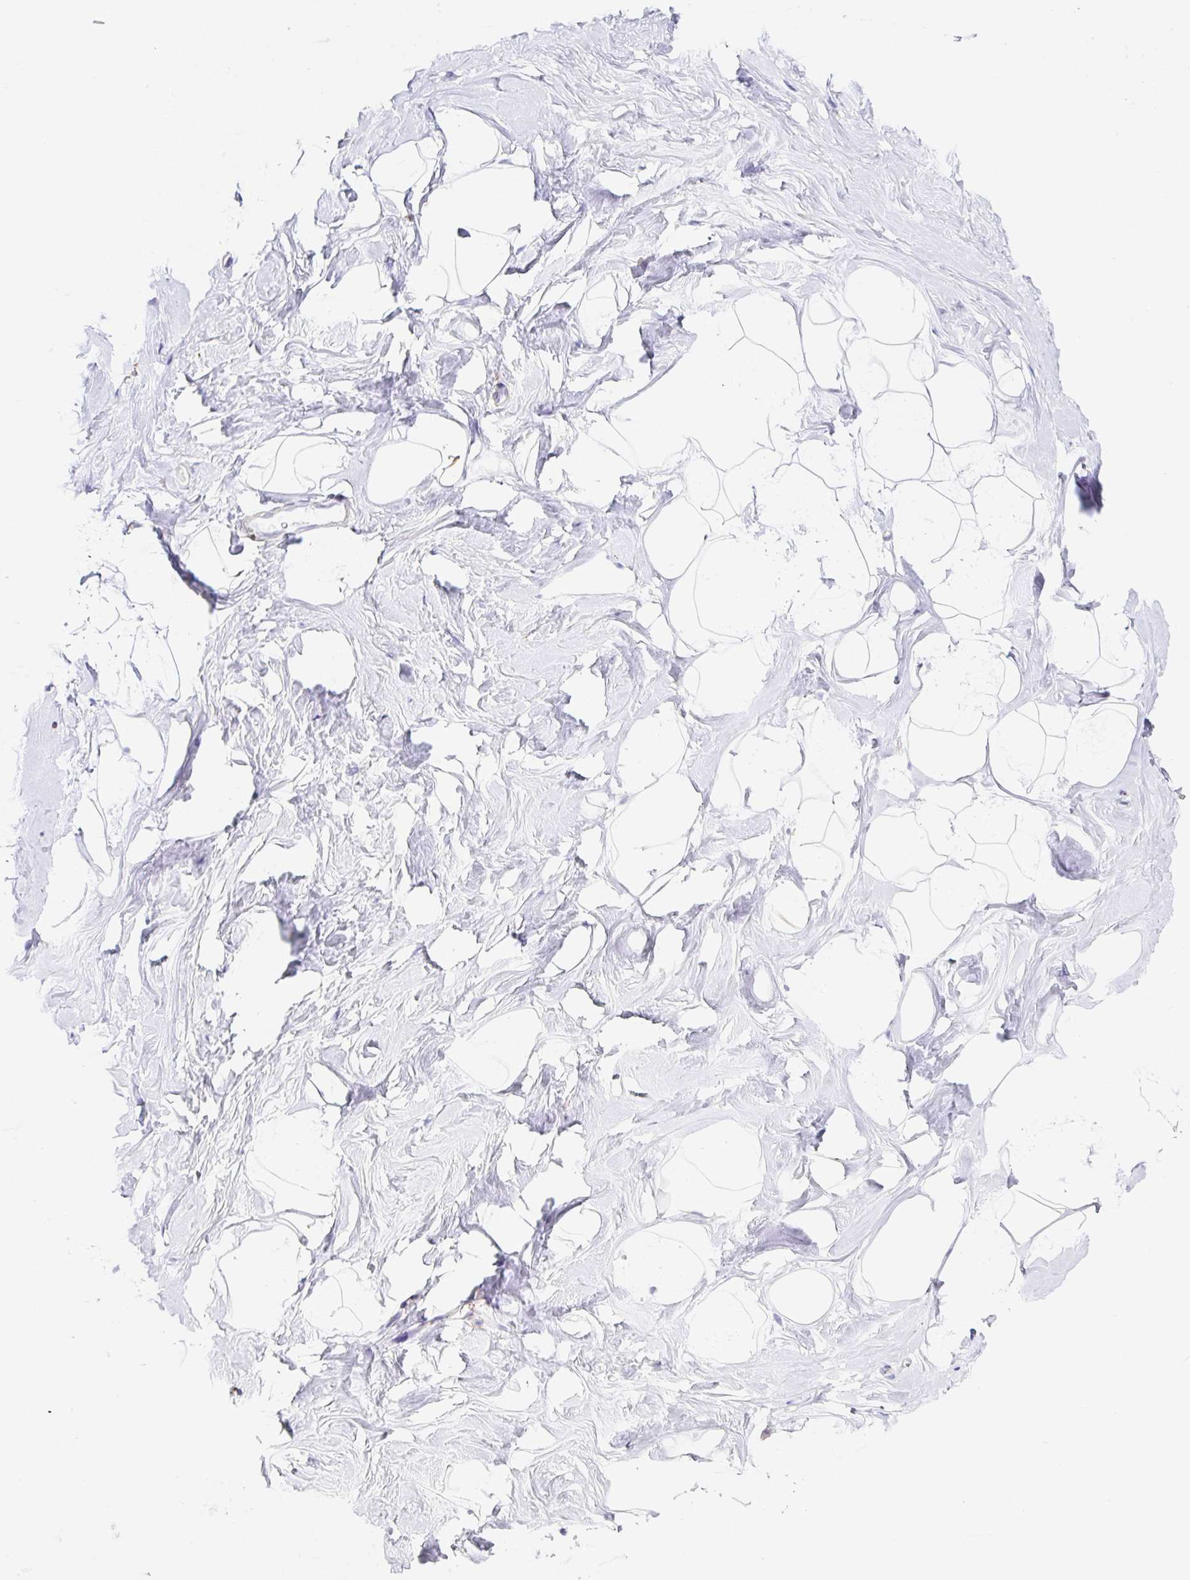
{"staining": {"intensity": "negative", "quantity": "none", "location": "none"}, "tissue": "breast", "cell_type": "Adipocytes", "image_type": "normal", "snomed": [{"axis": "morphology", "description": "Normal tissue, NOS"}, {"axis": "topography", "description": "Breast"}], "caption": "IHC micrograph of normal breast: breast stained with DAB (3,3'-diaminobenzidine) shows no significant protein expression in adipocytes.", "gene": "MTTP", "patient": {"sex": "female", "age": 32}}